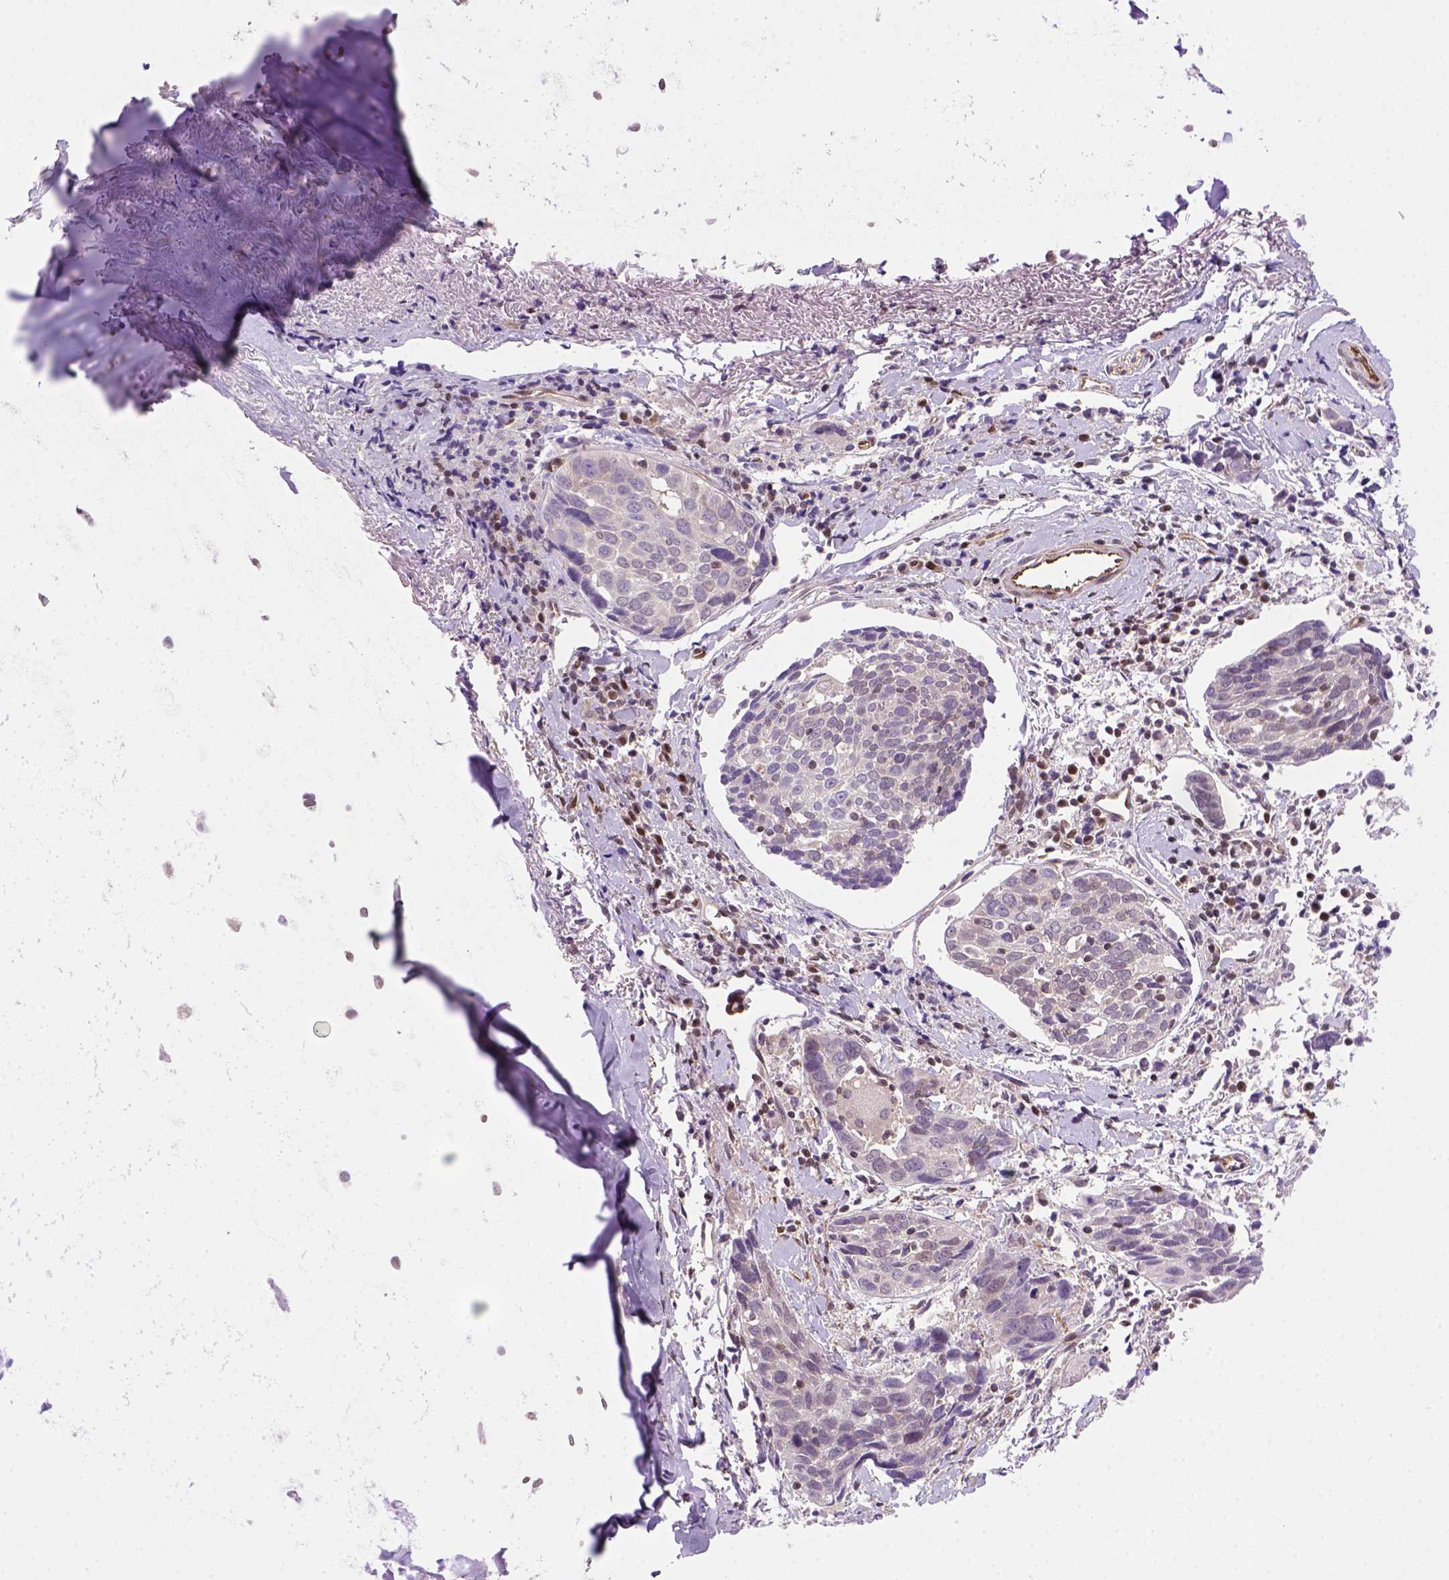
{"staining": {"intensity": "negative", "quantity": "none", "location": "none"}, "tissue": "lung cancer", "cell_type": "Tumor cells", "image_type": "cancer", "snomed": [{"axis": "morphology", "description": "Squamous cell carcinoma, NOS"}, {"axis": "topography", "description": "Lung"}], "caption": "A high-resolution image shows IHC staining of lung cancer, which shows no significant expression in tumor cells.", "gene": "MGMT", "patient": {"sex": "male", "age": 57}}